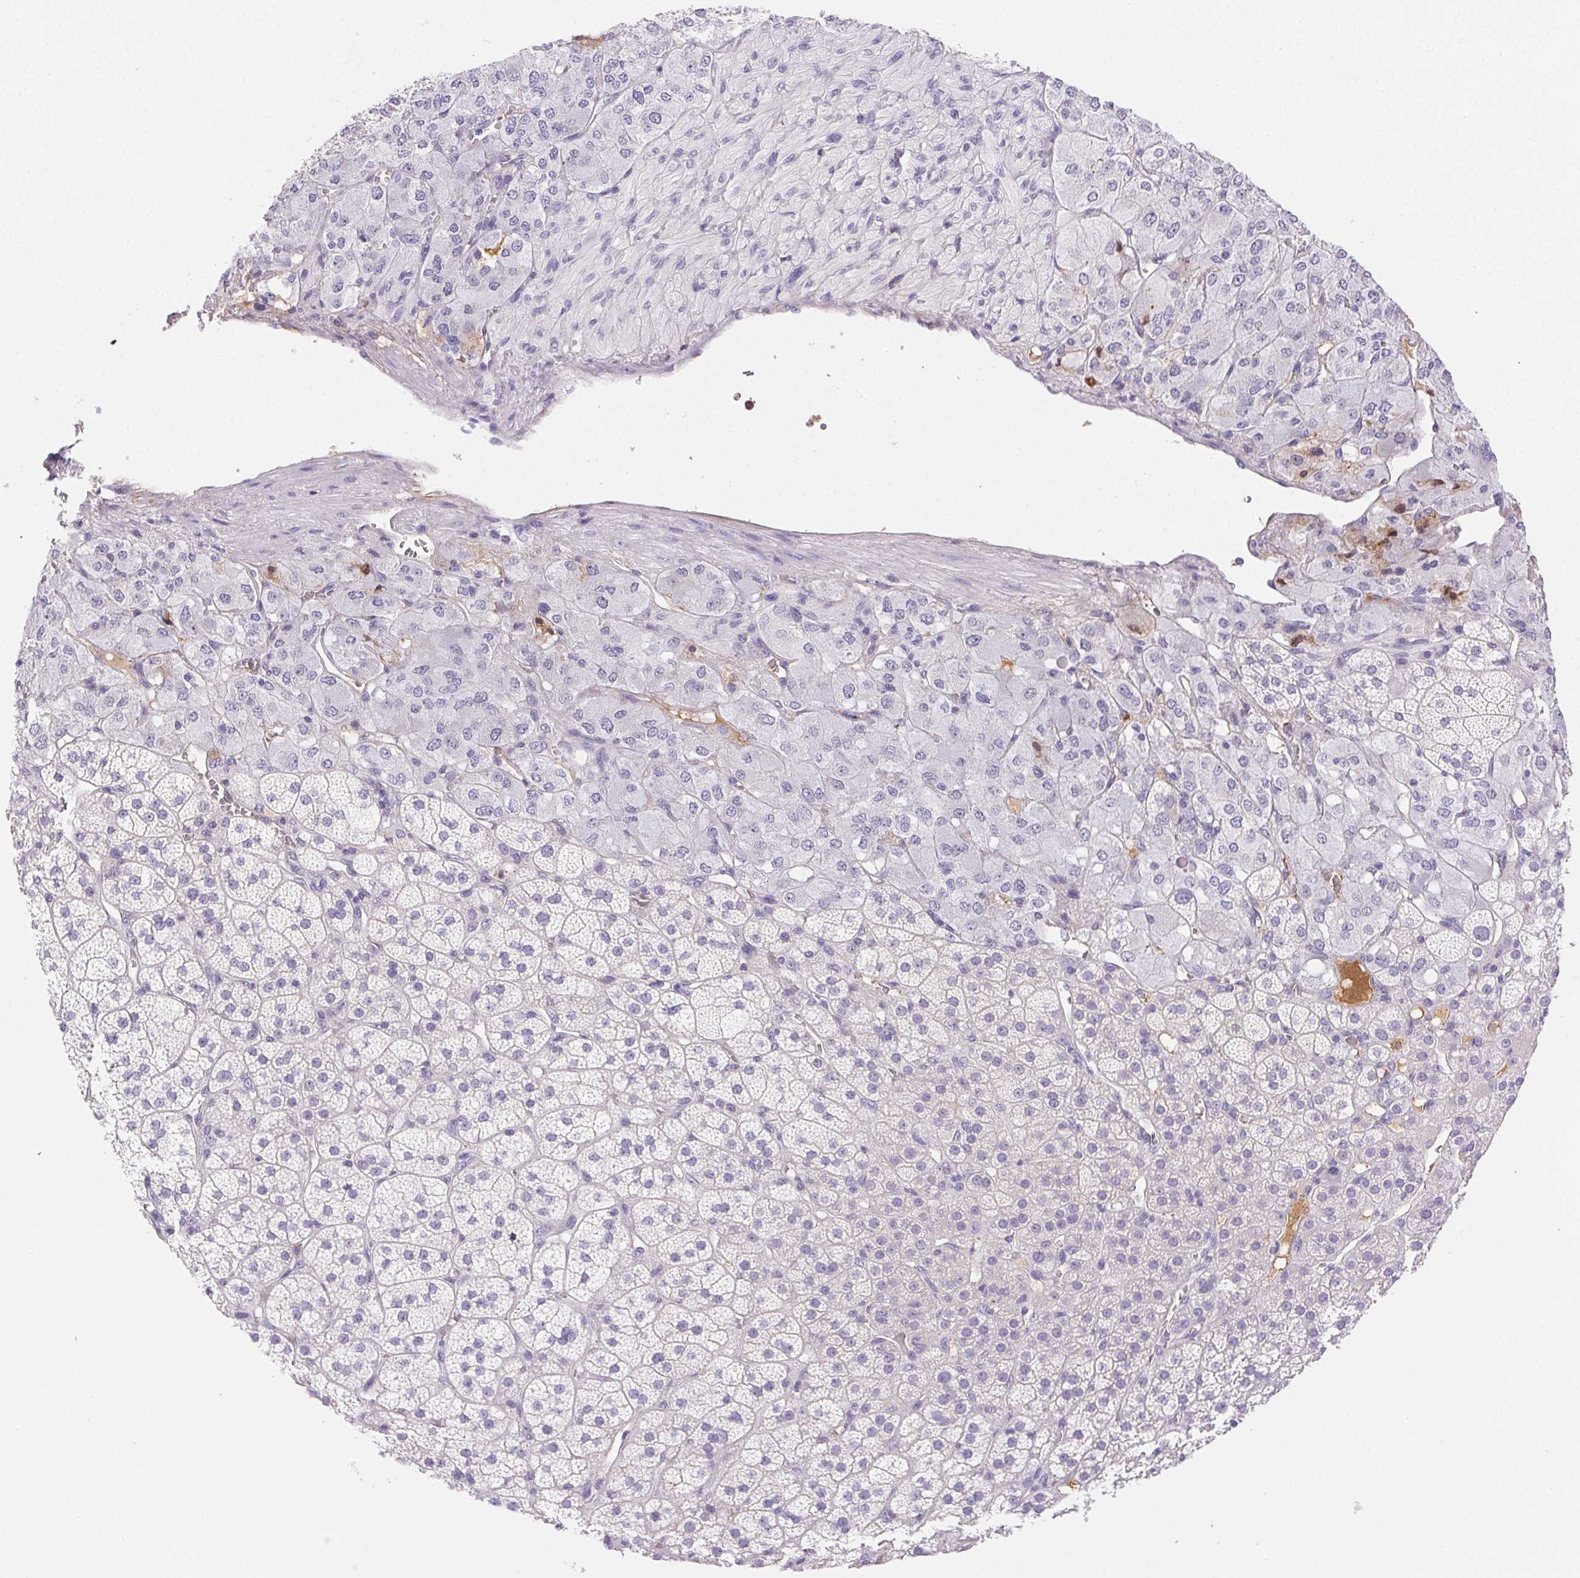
{"staining": {"intensity": "negative", "quantity": "none", "location": "none"}, "tissue": "adrenal gland", "cell_type": "Glandular cells", "image_type": "normal", "snomed": [{"axis": "morphology", "description": "Normal tissue, NOS"}, {"axis": "topography", "description": "Adrenal gland"}], "caption": "Glandular cells are negative for protein expression in normal human adrenal gland. The staining was performed using DAB to visualize the protein expression in brown, while the nuclei were stained in blue with hematoxylin (Magnification: 20x).", "gene": "FGA", "patient": {"sex": "female", "age": 60}}